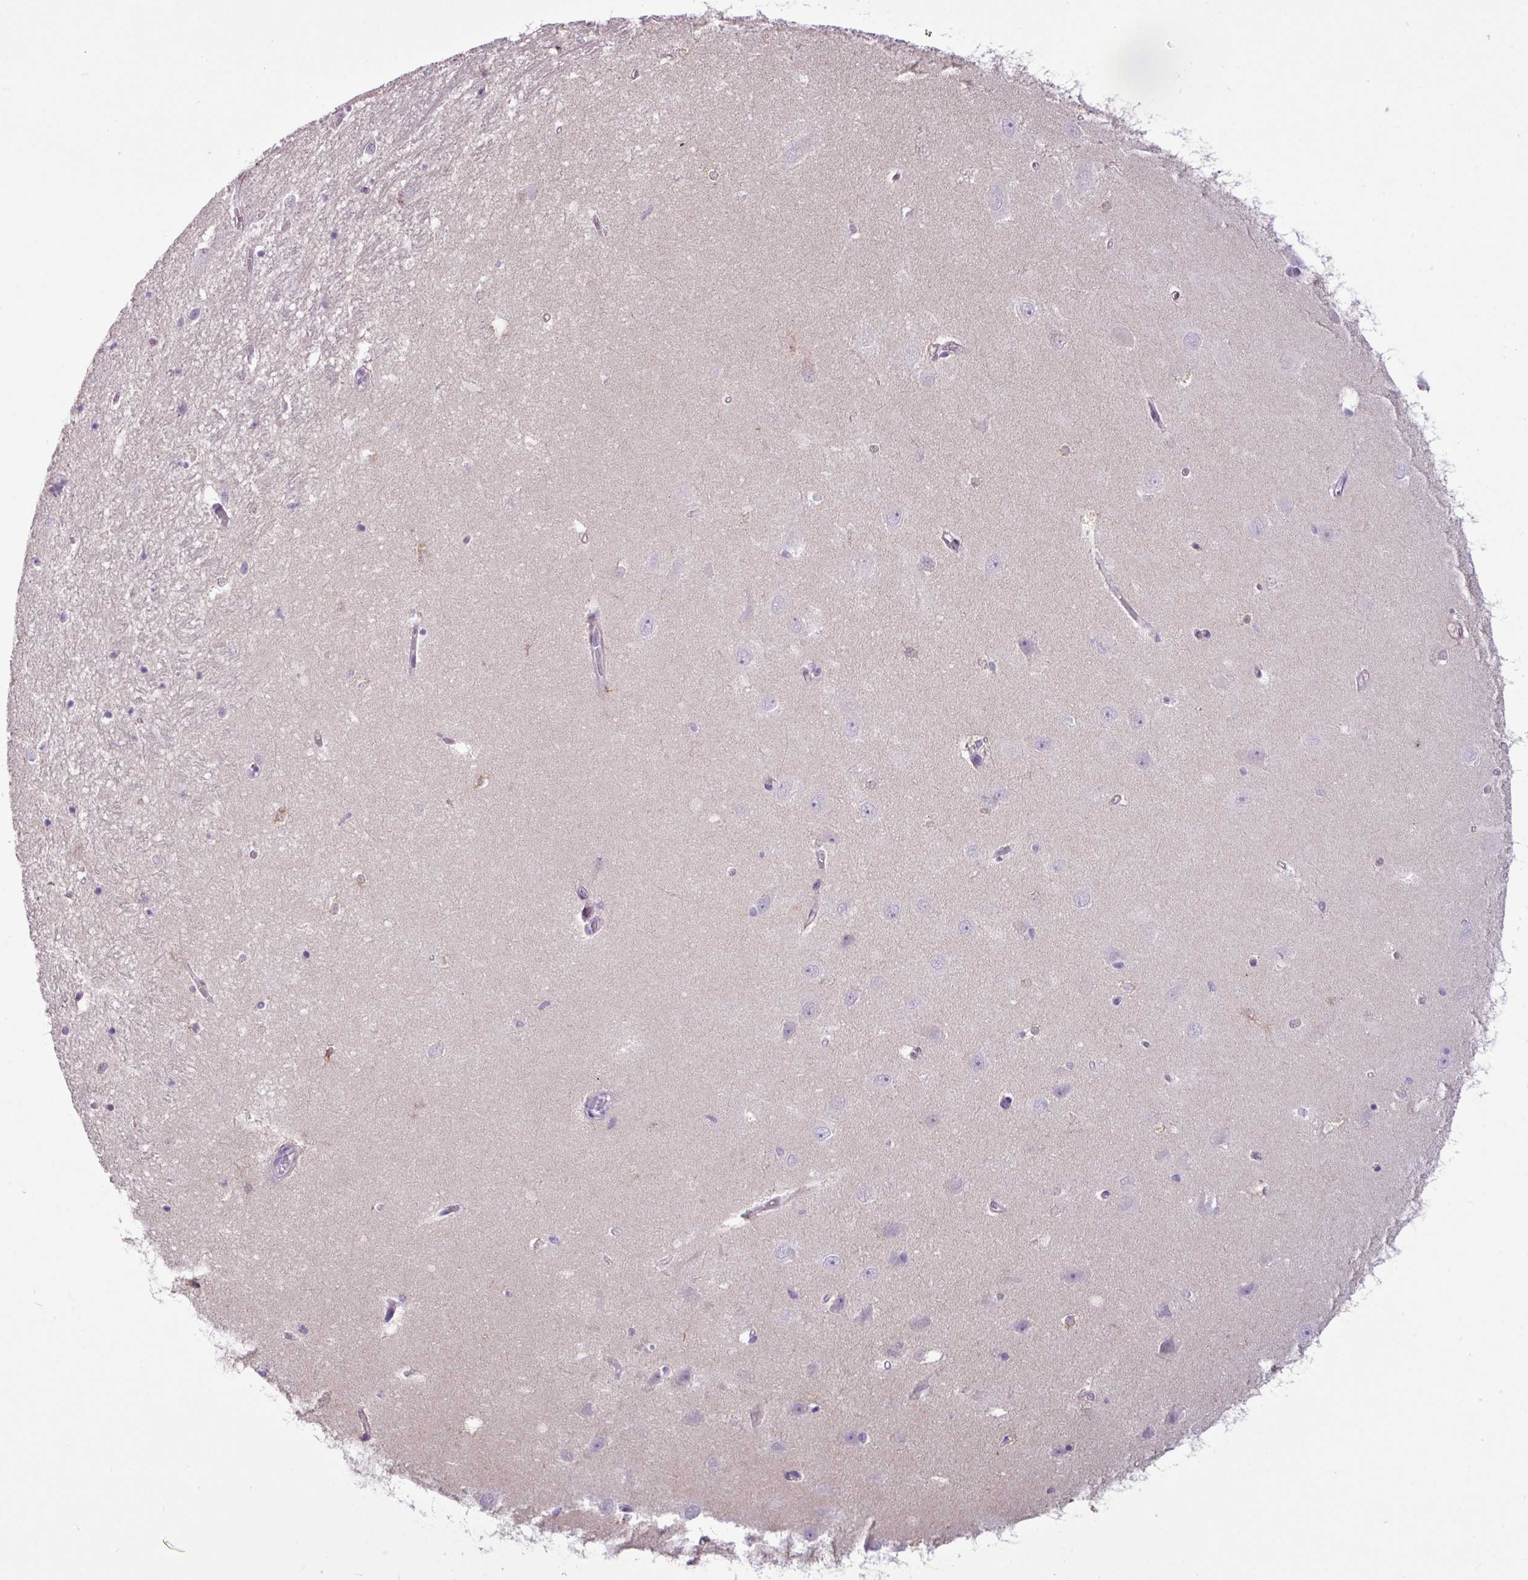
{"staining": {"intensity": "negative", "quantity": "none", "location": "none"}, "tissue": "hippocampus", "cell_type": "Glial cells", "image_type": "normal", "snomed": [{"axis": "morphology", "description": "Normal tissue, NOS"}, {"axis": "topography", "description": "Hippocampus"}], "caption": "Glial cells show no significant protein staining in normal hippocampus.", "gene": "PNLDC1", "patient": {"sex": "female", "age": 64}}